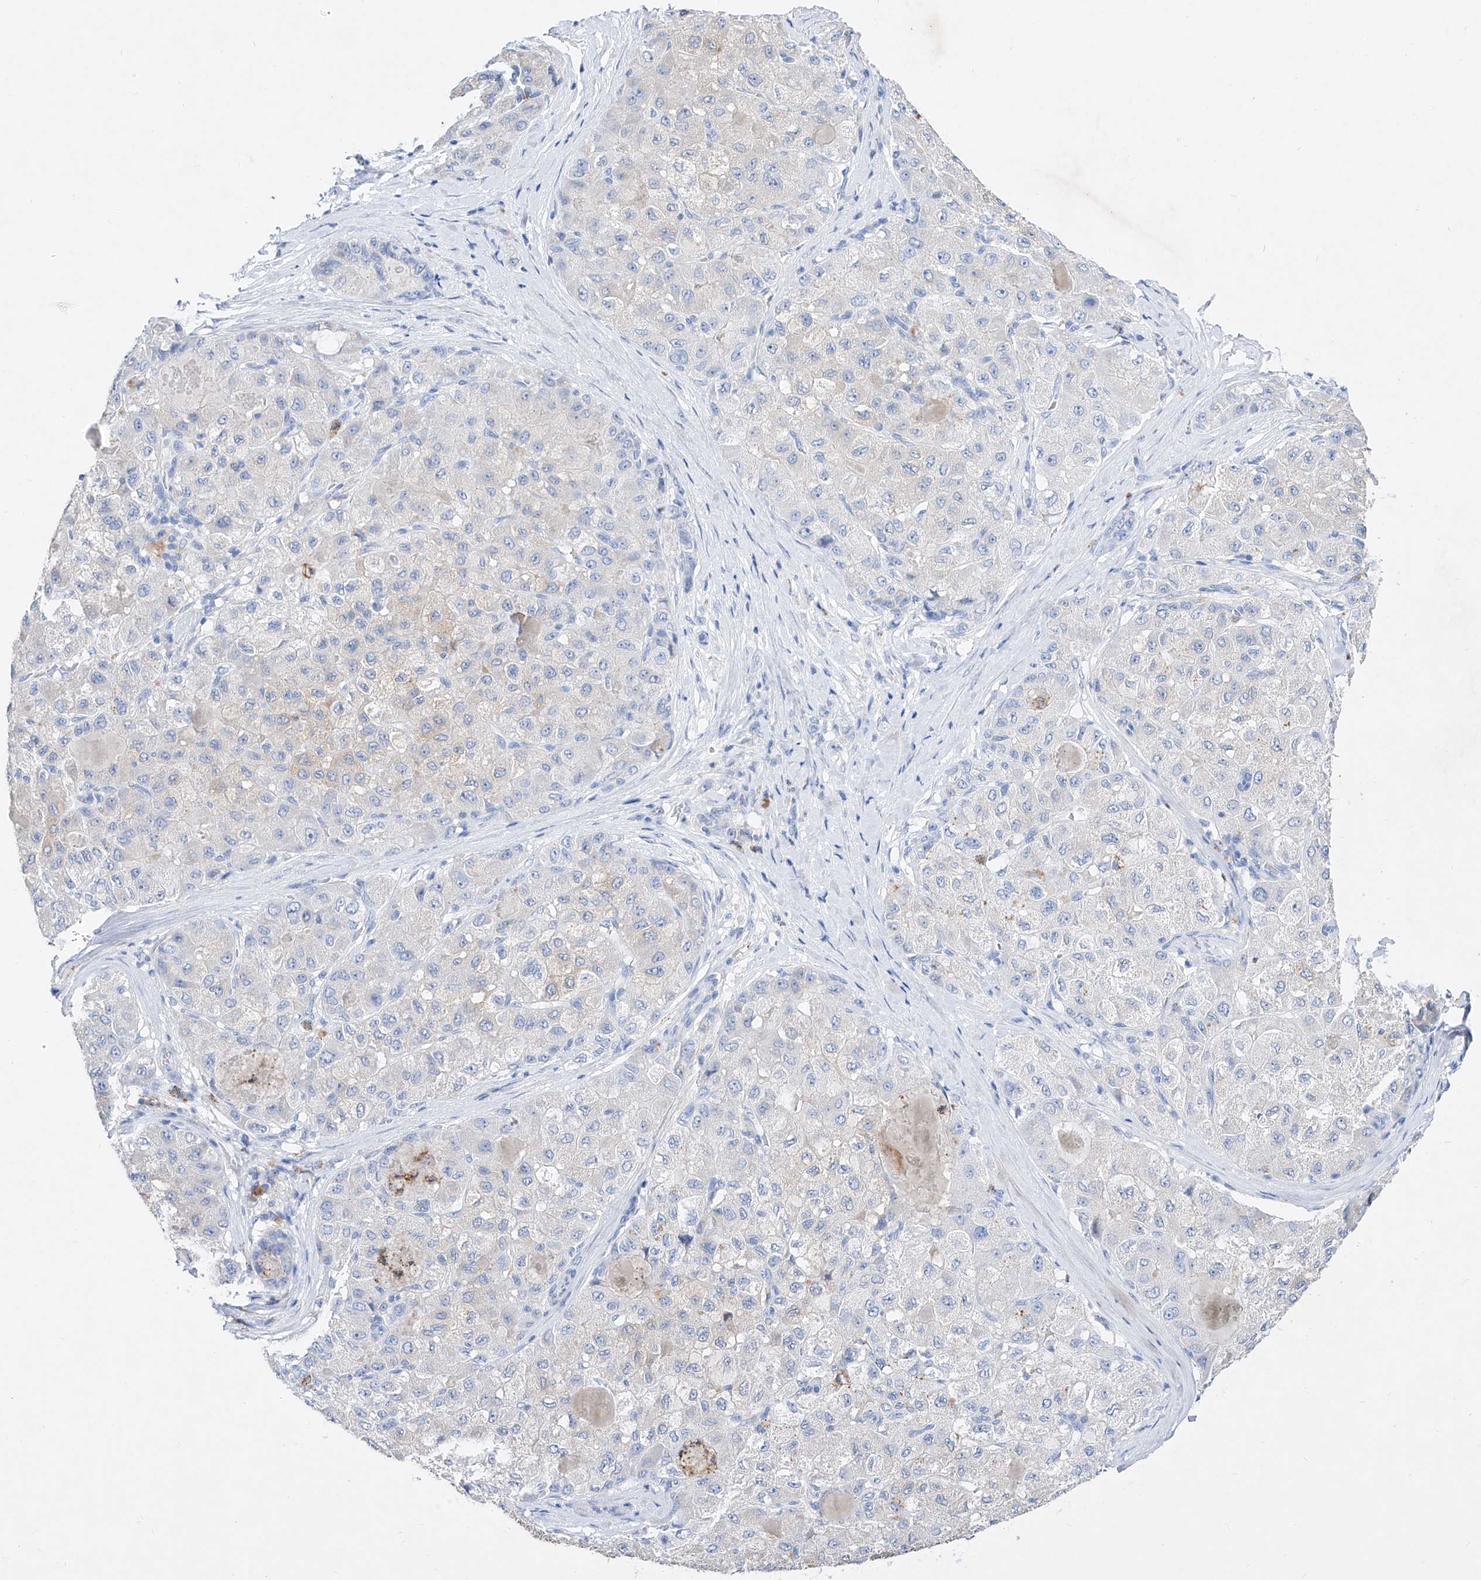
{"staining": {"intensity": "negative", "quantity": "none", "location": "none"}, "tissue": "liver cancer", "cell_type": "Tumor cells", "image_type": "cancer", "snomed": [{"axis": "morphology", "description": "Carcinoma, Hepatocellular, NOS"}, {"axis": "topography", "description": "Liver"}], "caption": "Photomicrograph shows no protein staining in tumor cells of hepatocellular carcinoma (liver) tissue. (Brightfield microscopy of DAB immunohistochemistry (IHC) at high magnification).", "gene": "TM7SF2", "patient": {"sex": "male", "age": 80}}